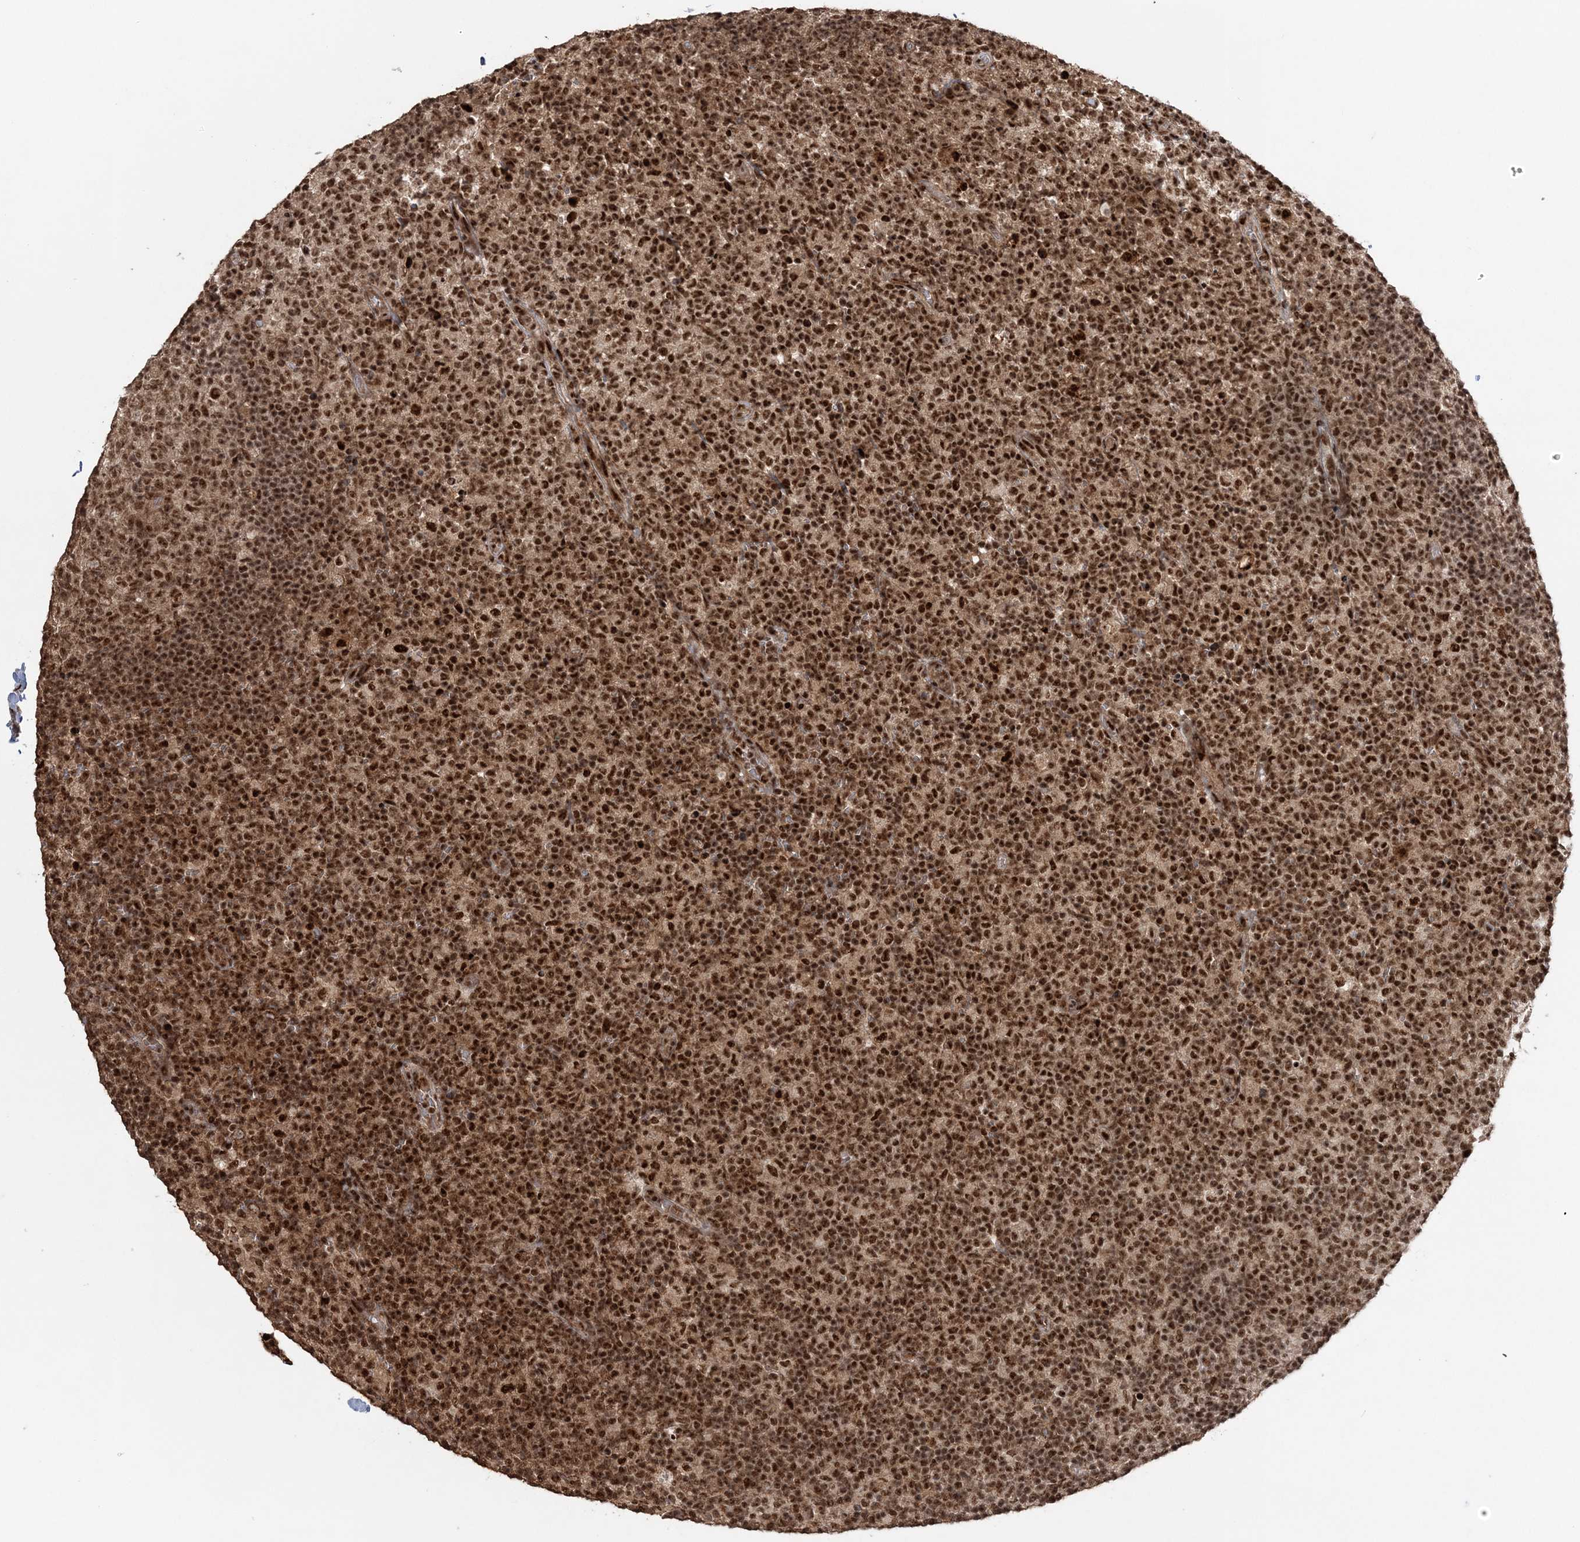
{"staining": {"intensity": "strong", "quantity": ">75%", "location": "nuclear"}, "tissue": "lymph node", "cell_type": "Germinal center cells", "image_type": "normal", "snomed": [{"axis": "morphology", "description": "Normal tissue, NOS"}, {"axis": "morphology", "description": "Inflammation, NOS"}, {"axis": "topography", "description": "Lymph node"}], "caption": "Strong nuclear expression for a protein is appreciated in about >75% of germinal center cells of unremarkable lymph node using immunohistochemistry (IHC).", "gene": "EXOSC8", "patient": {"sex": "male", "age": 55}}